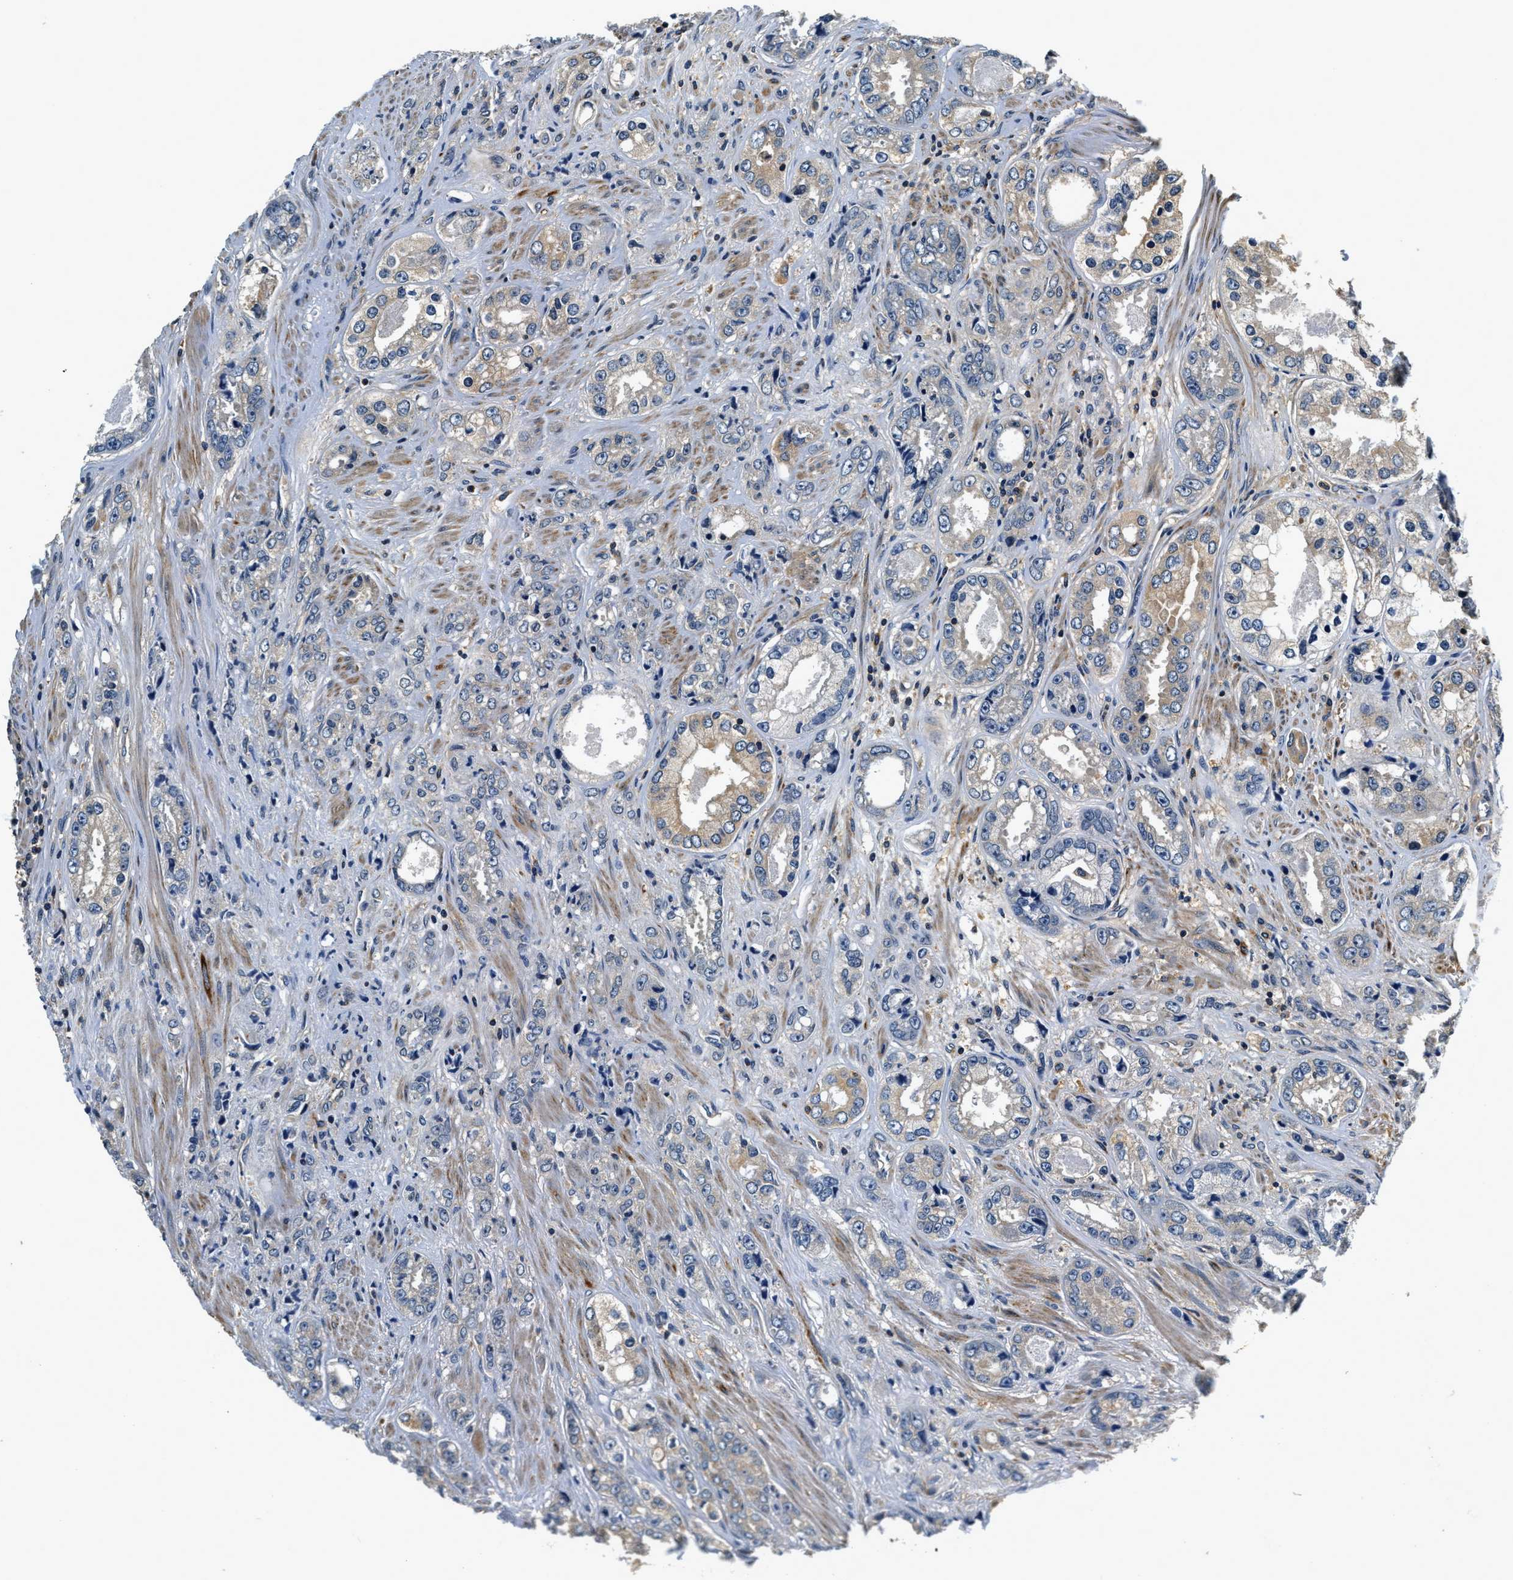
{"staining": {"intensity": "moderate", "quantity": "25%-75%", "location": "cytoplasmic/membranous"}, "tissue": "prostate cancer", "cell_type": "Tumor cells", "image_type": "cancer", "snomed": [{"axis": "morphology", "description": "Adenocarcinoma, High grade"}, {"axis": "topography", "description": "Prostate"}], "caption": "DAB immunohistochemical staining of human prostate cancer (adenocarcinoma (high-grade)) demonstrates moderate cytoplasmic/membranous protein expression in about 25%-75% of tumor cells.", "gene": "RESF1", "patient": {"sex": "male", "age": 61}}